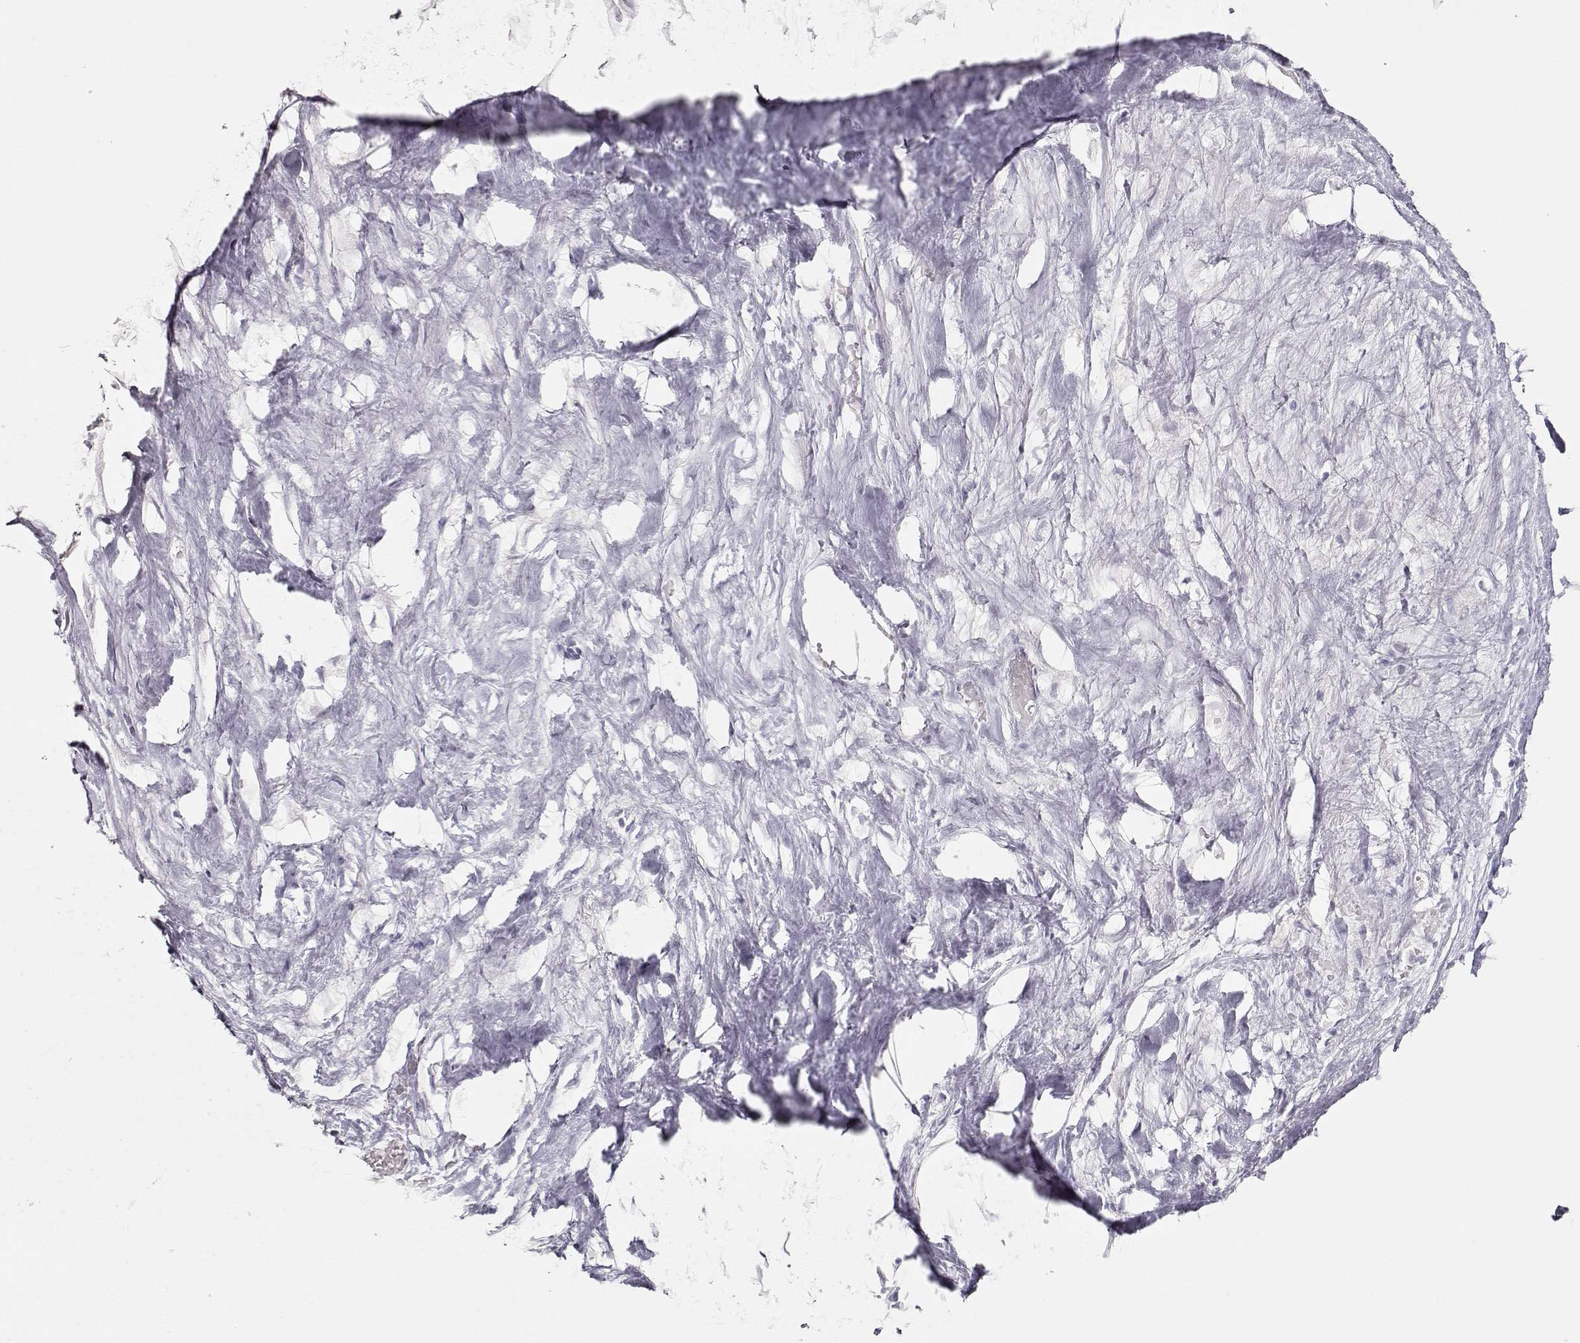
{"staining": {"intensity": "negative", "quantity": "none", "location": "none"}, "tissue": "liver cancer", "cell_type": "Tumor cells", "image_type": "cancer", "snomed": [{"axis": "morphology", "description": "Cholangiocarcinoma"}, {"axis": "topography", "description": "Liver"}], "caption": "IHC photomicrograph of neoplastic tissue: liver cancer stained with DAB (3,3'-diaminobenzidine) reveals no significant protein expression in tumor cells.", "gene": "TKTL1", "patient": {"sex": "female", "age": 52}}